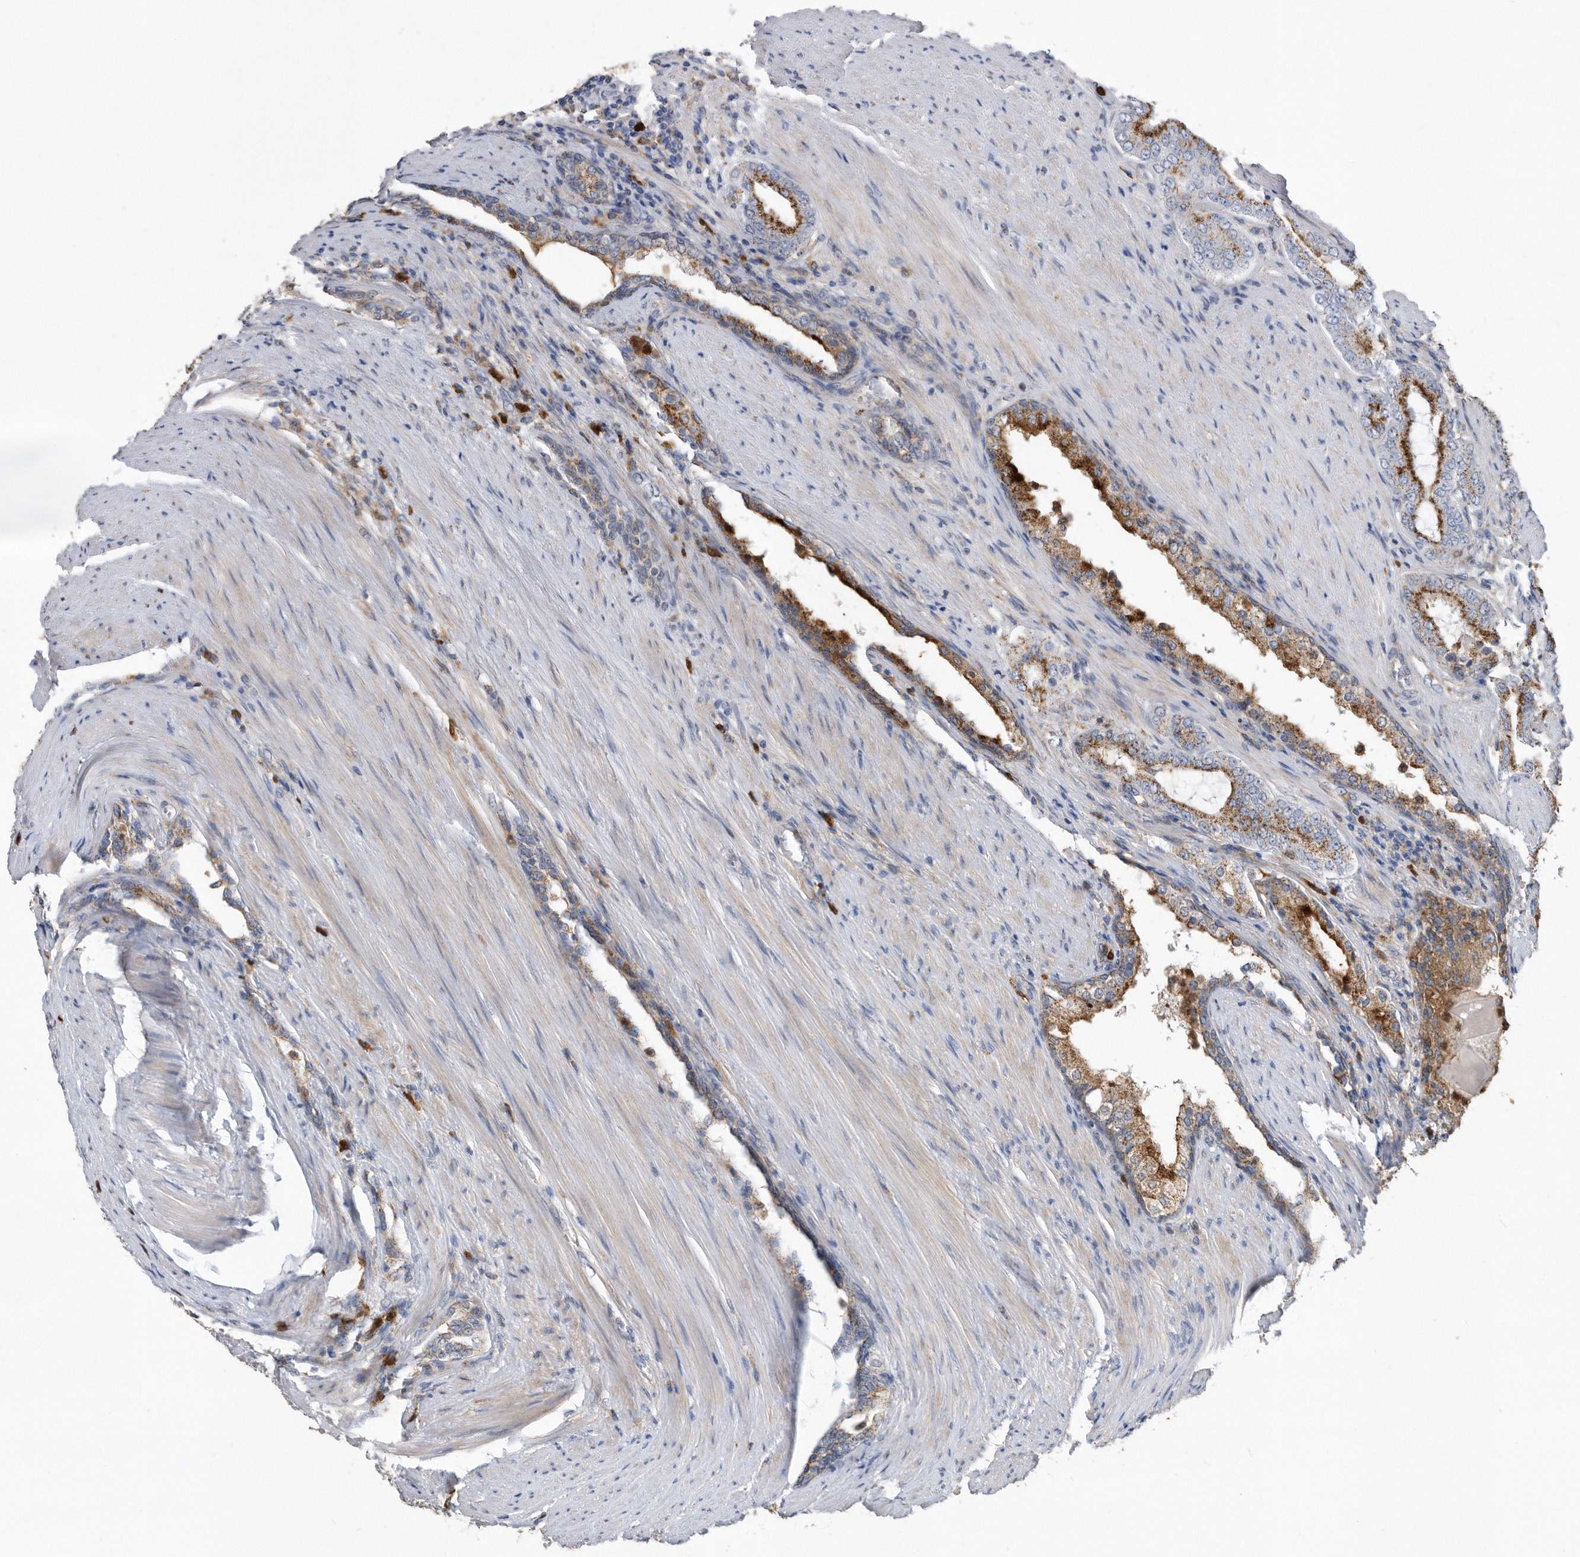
{"staining": {"intensity": "moderate", "quantity": ">75%", "location": "cytoplasmic/membranous"}, "tissue": "prostate cancer", "cell_type": "Tumor cells", "image_type": "cancer", "snomed": [{"axis": "morphology", "description": "Adenocarcinoma, High grade"}, {"axis": "topography", "description": "Prostate"}], "caption": "Adenocarcinoma (high-grade) (prostate) stained for a protein (brown) shows moderate cytoplasmic/membranous positive expression in about >75% of tumor cells.", "gene": "CRISPLD2", "patient": {"sex": "male", "age": 60}}